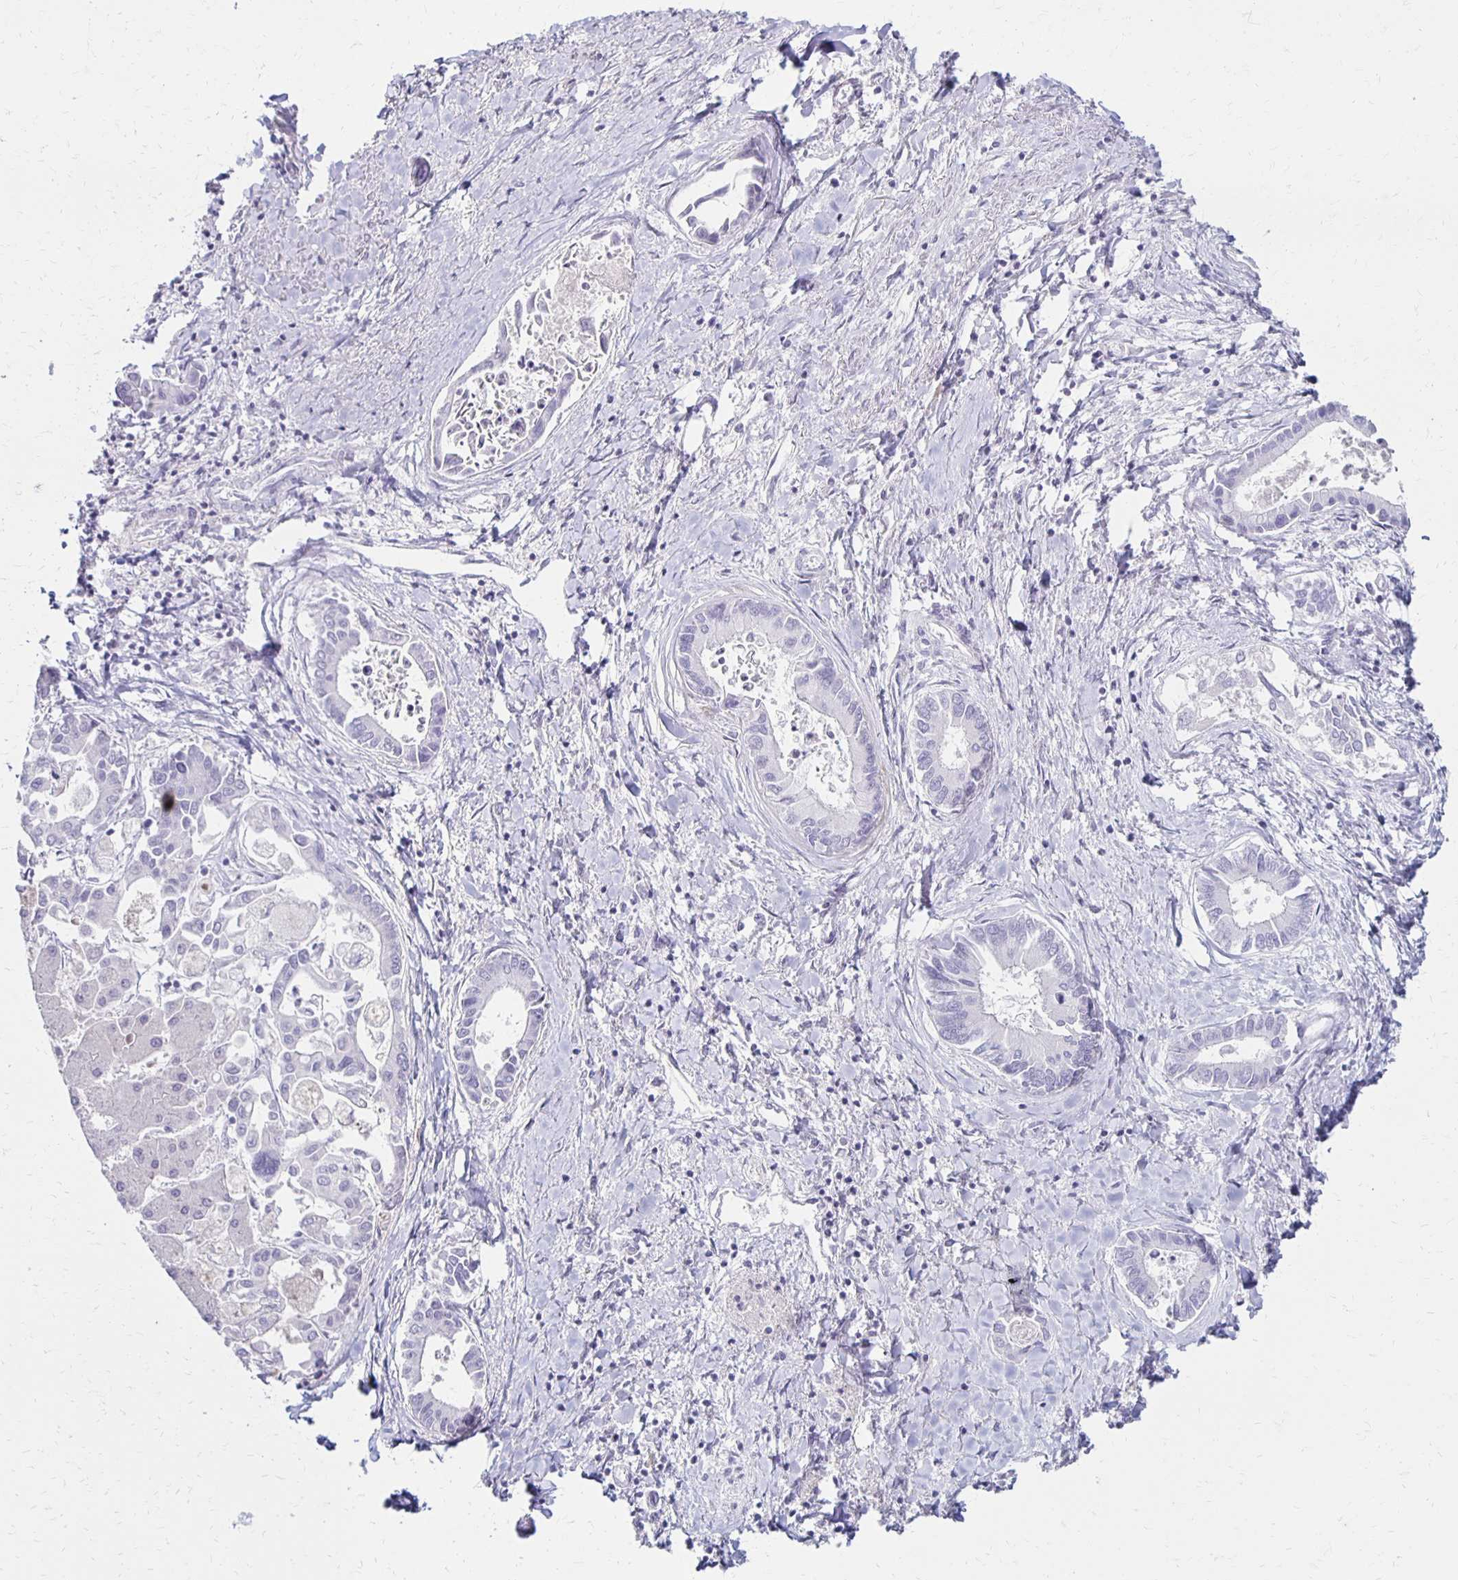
{"staining": {"intensity": "negative", "quantity": "none", "location": "none"}, "tissue": "liver cancer", "cell_type": "Tumor cells", "image_type": "cancer", "snomed": [{"axis": "morphology", "description": "Cholangiocarcinoma"}, {"axis": "topography", "description": "Liver"}], "caption": "IHC image of liver cholangiocarcinoma stained for a protein (brown), which reveals no staining in tumor cells.", "gene": "RYR1", "patient": {"sex": "male", "age": 66}}